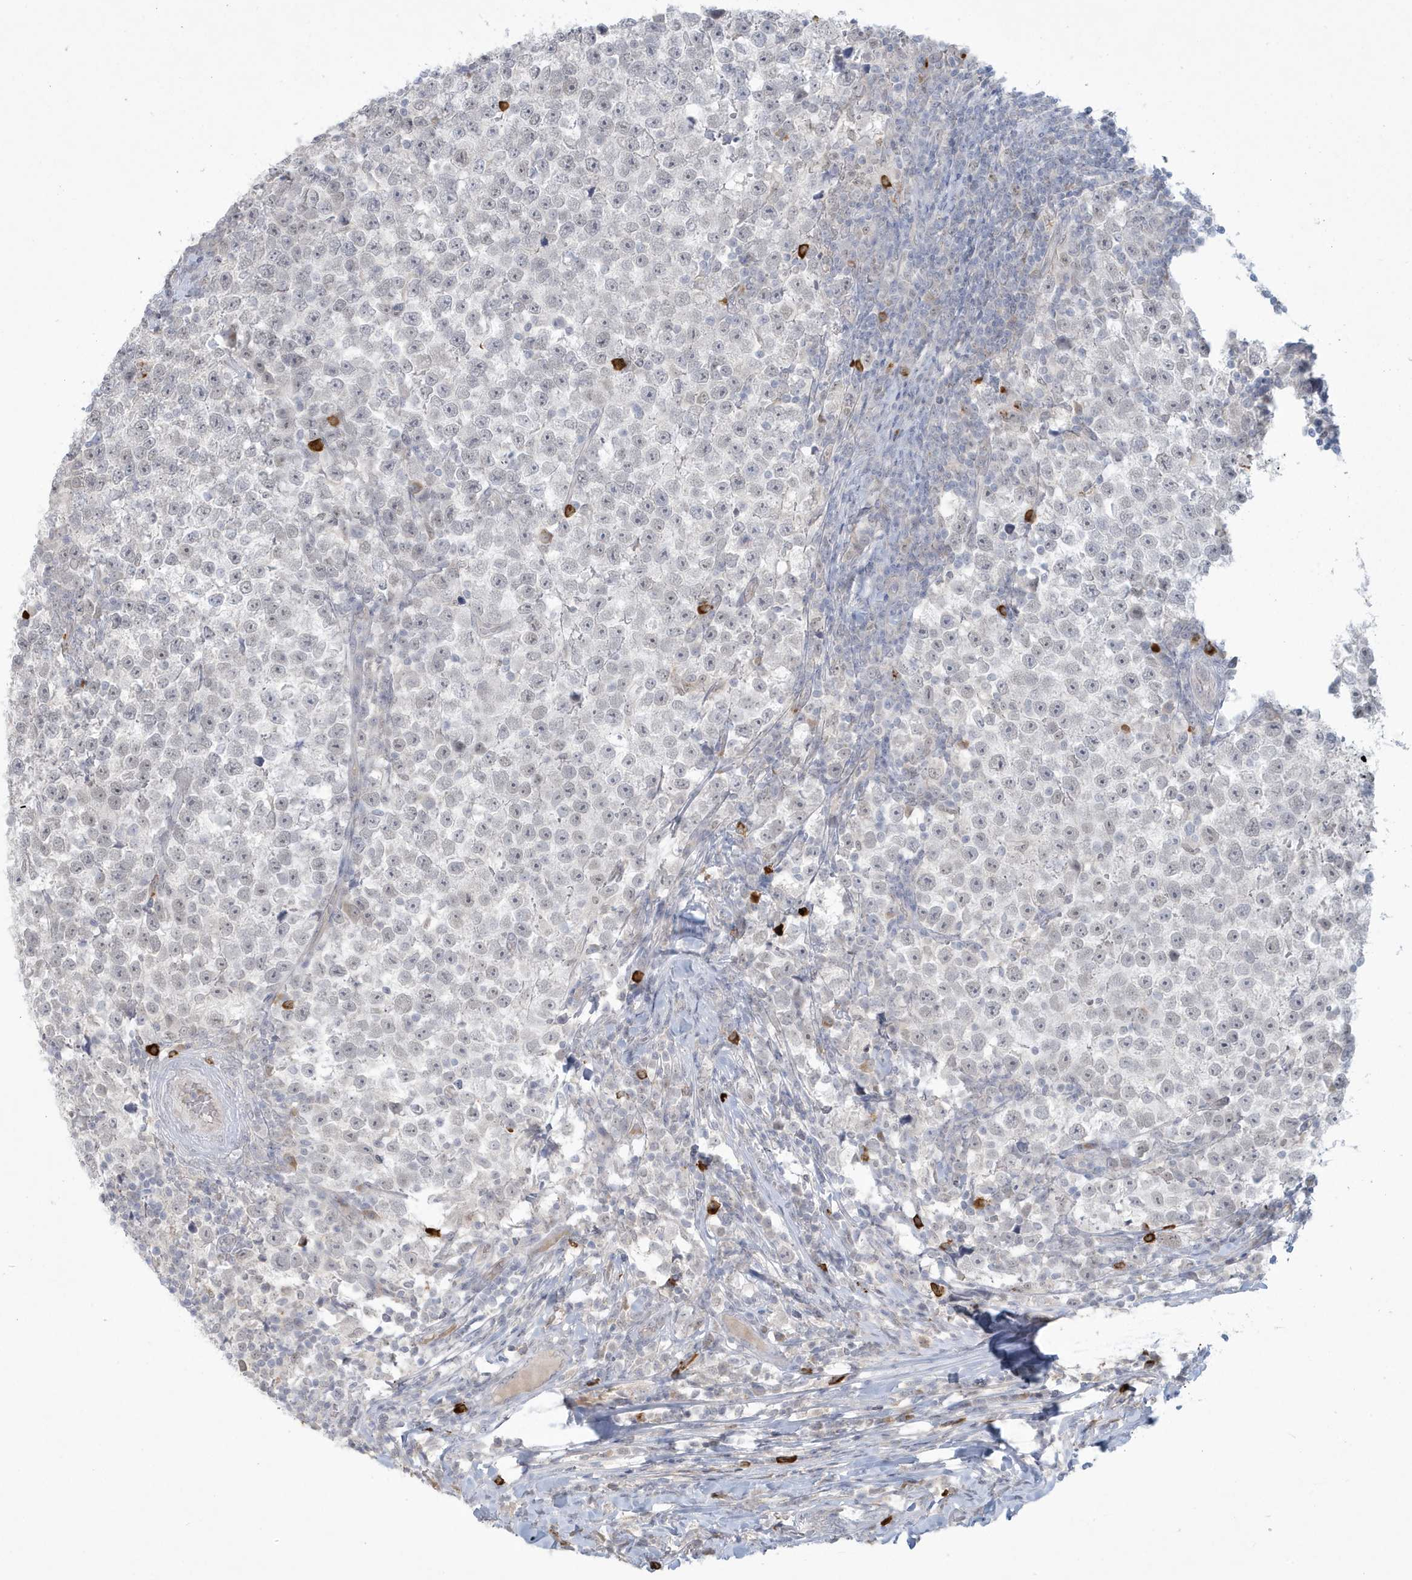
{"staining": {"intensity": "negative", "quantity": "none", "location": "none"}, "tissue": "testis cancer", "cell_type": "Tumor cells", "image_type": "cancer", "snomed": [{"axis": "morphology", "description": "Normal tissue, NOS"}, {"axis": "morphology", "description": "Seminoma, NOS"}, {"axis": "topography", "description": "Testis"}], "caption": "Tumor cells are negative for protein expression in human testis cancer (seminoma).", "gene": "HERC6", "patient": {"sex": "male", "age": 43}}